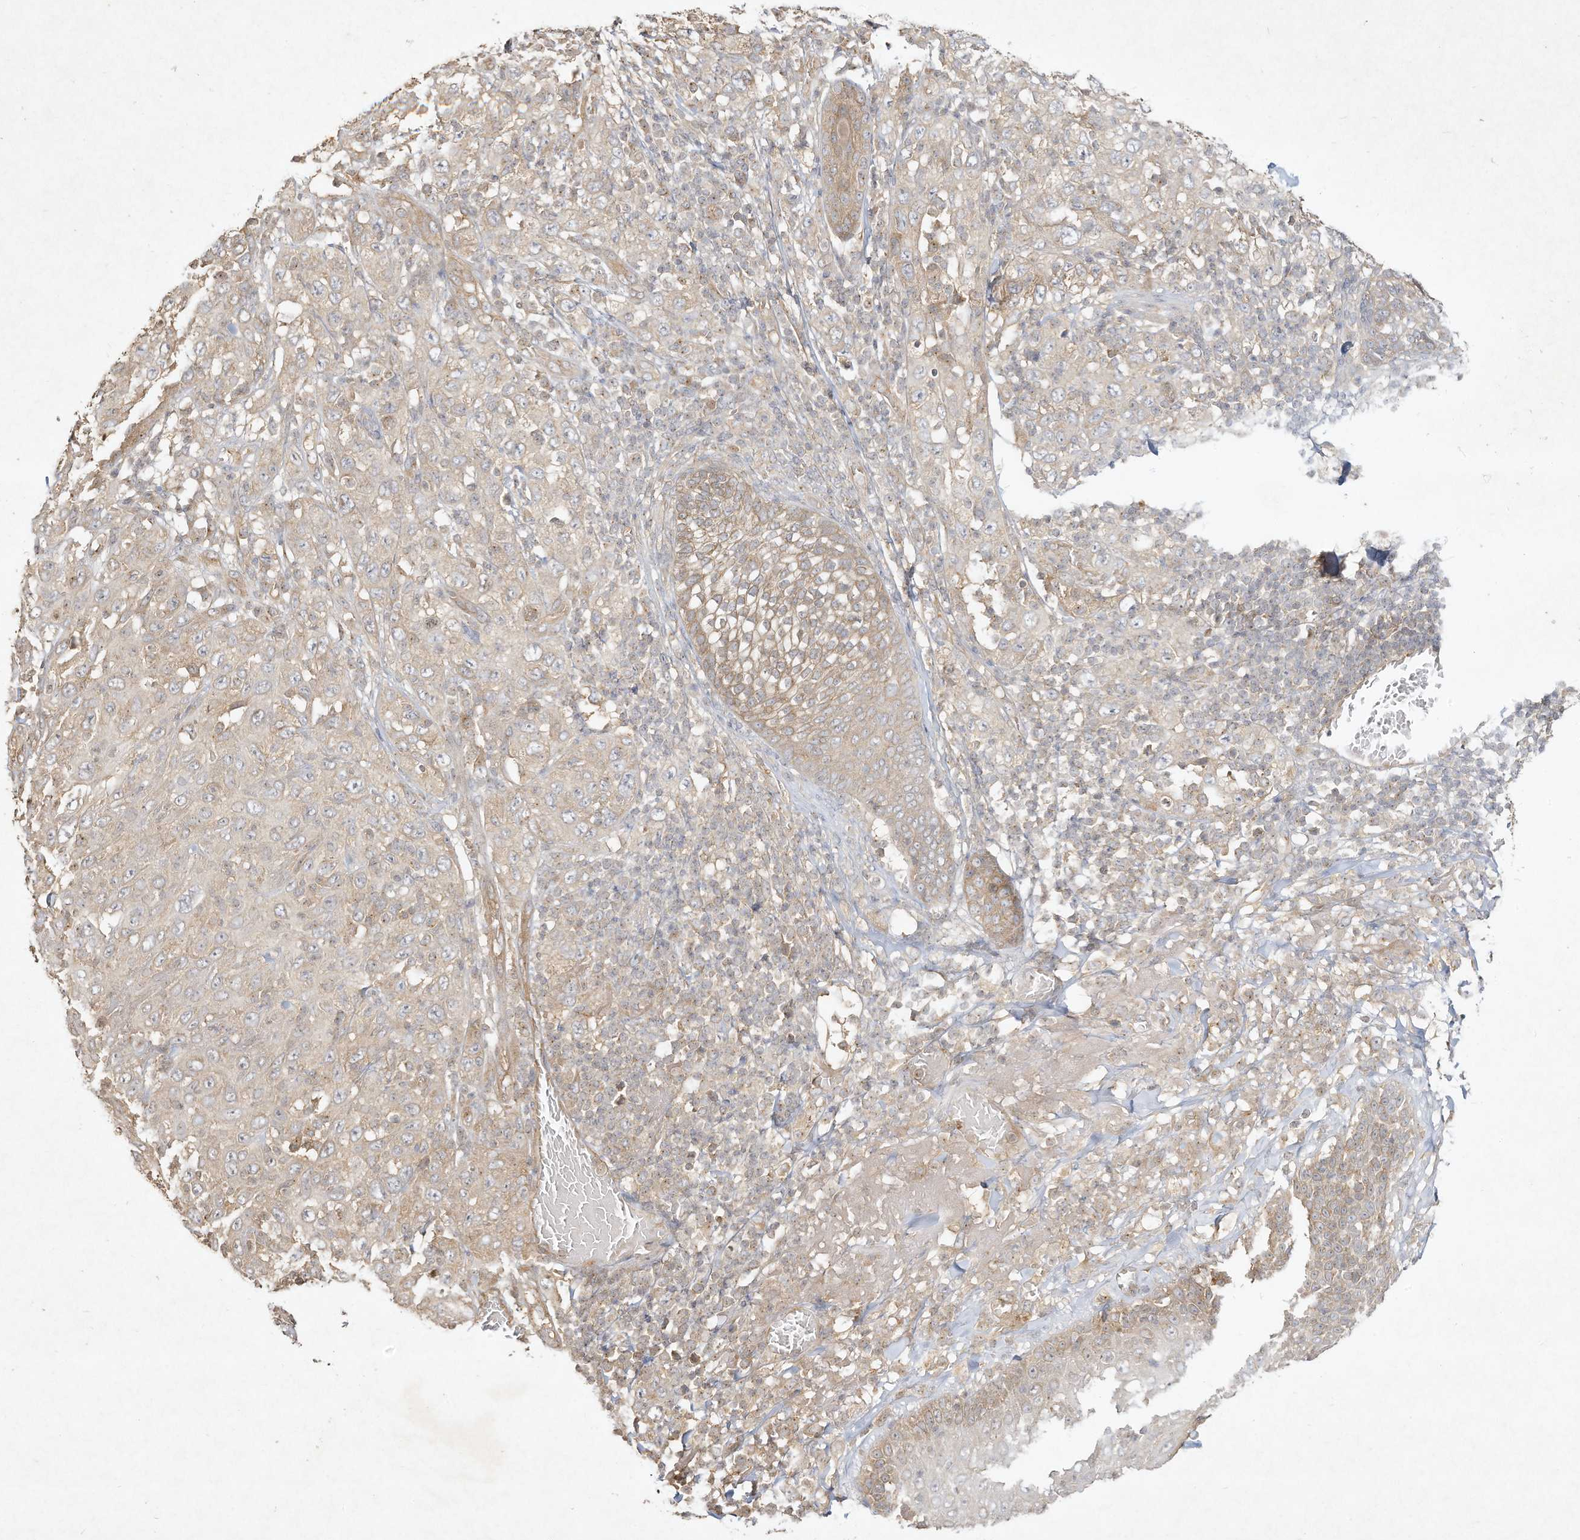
{"staining": {"intensity": "negative", "quantity": "none", "location": "none"}, "tissue": "skin cancer", "cell_type": "Tumor cells", "image_type": "cancer", "snomed": [{"axis": "morphology", "description": "Squamous cell carcinoma, NOS"}, {"axis": "topography", "description": "Skin"}], "caption": "High magnification brightfield microscopy of skin cancer stained with DAB (brown) and counterstained with hematoxylin (blue): tumor cells show no significant positivity. The staining was performed using DAB to visualize the protein expression in brown, while the nuclei were stained in blue with hematoxylin (Magnification: 20x).", "gene": "DYNC1I2", "patient": {"sex": "female", "age": 88}}